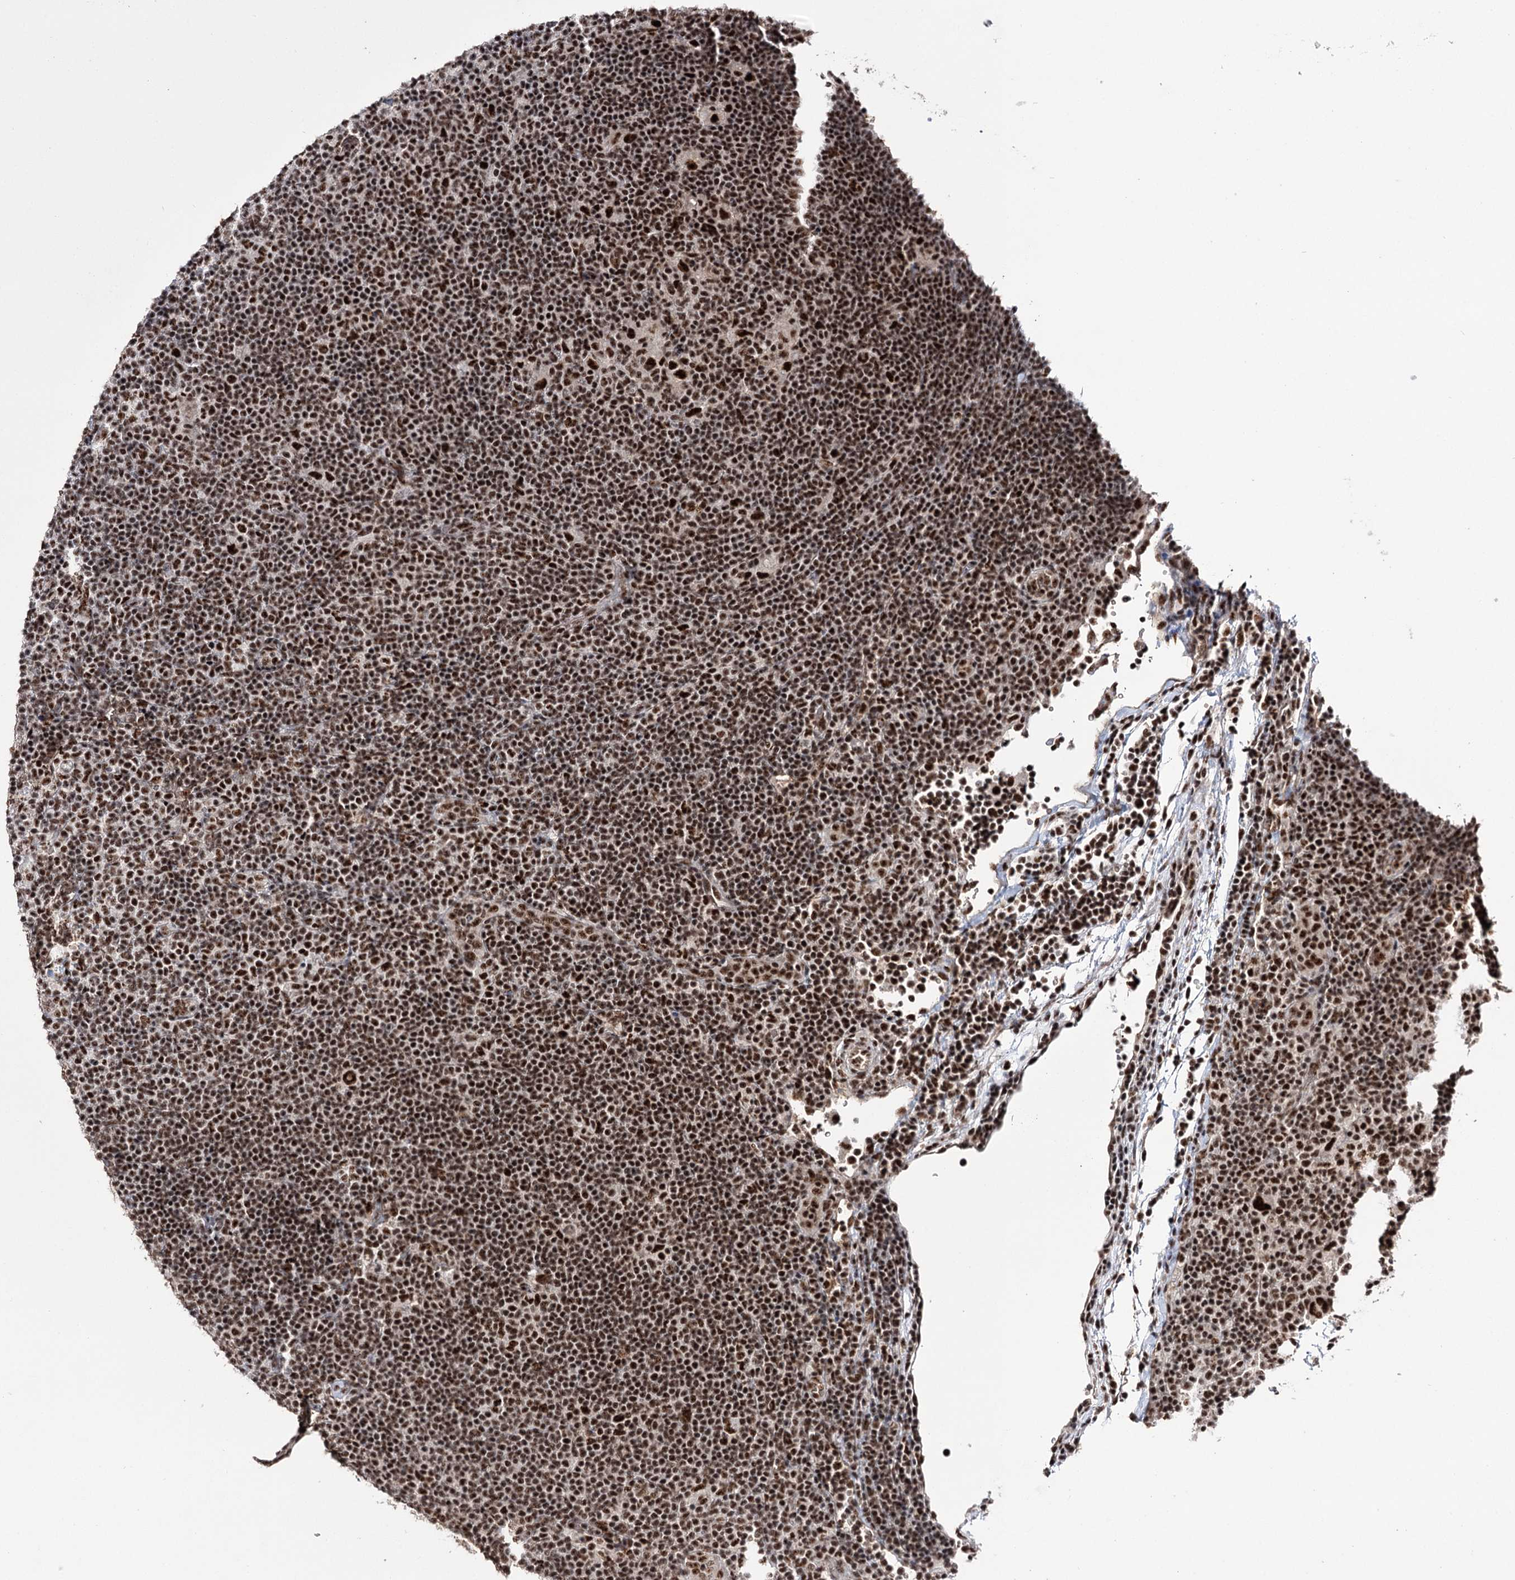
{"staining": {"intensity": "strong", "quantity": ">75%", "location": "nuclear"}, "tissue": "lymphoma", "cell_type": "Tumor cells", "image_type": "cancer", "snomed": [{"axis": "morphology", "description": "Hodgkin's disease, NOS"}, {"axis": "topography", "description": "Lymph node"}], "caption": "Lymphoma tissue demonstrates strong nuclear expression in about >75% of tumor cells (DAB (3,3'-diaminobenzidine) IHC, brown staining for protein, blue staining for nuclei).", "gene": "PRPF40A", "patient": {"sex": "female", "age": 57}}